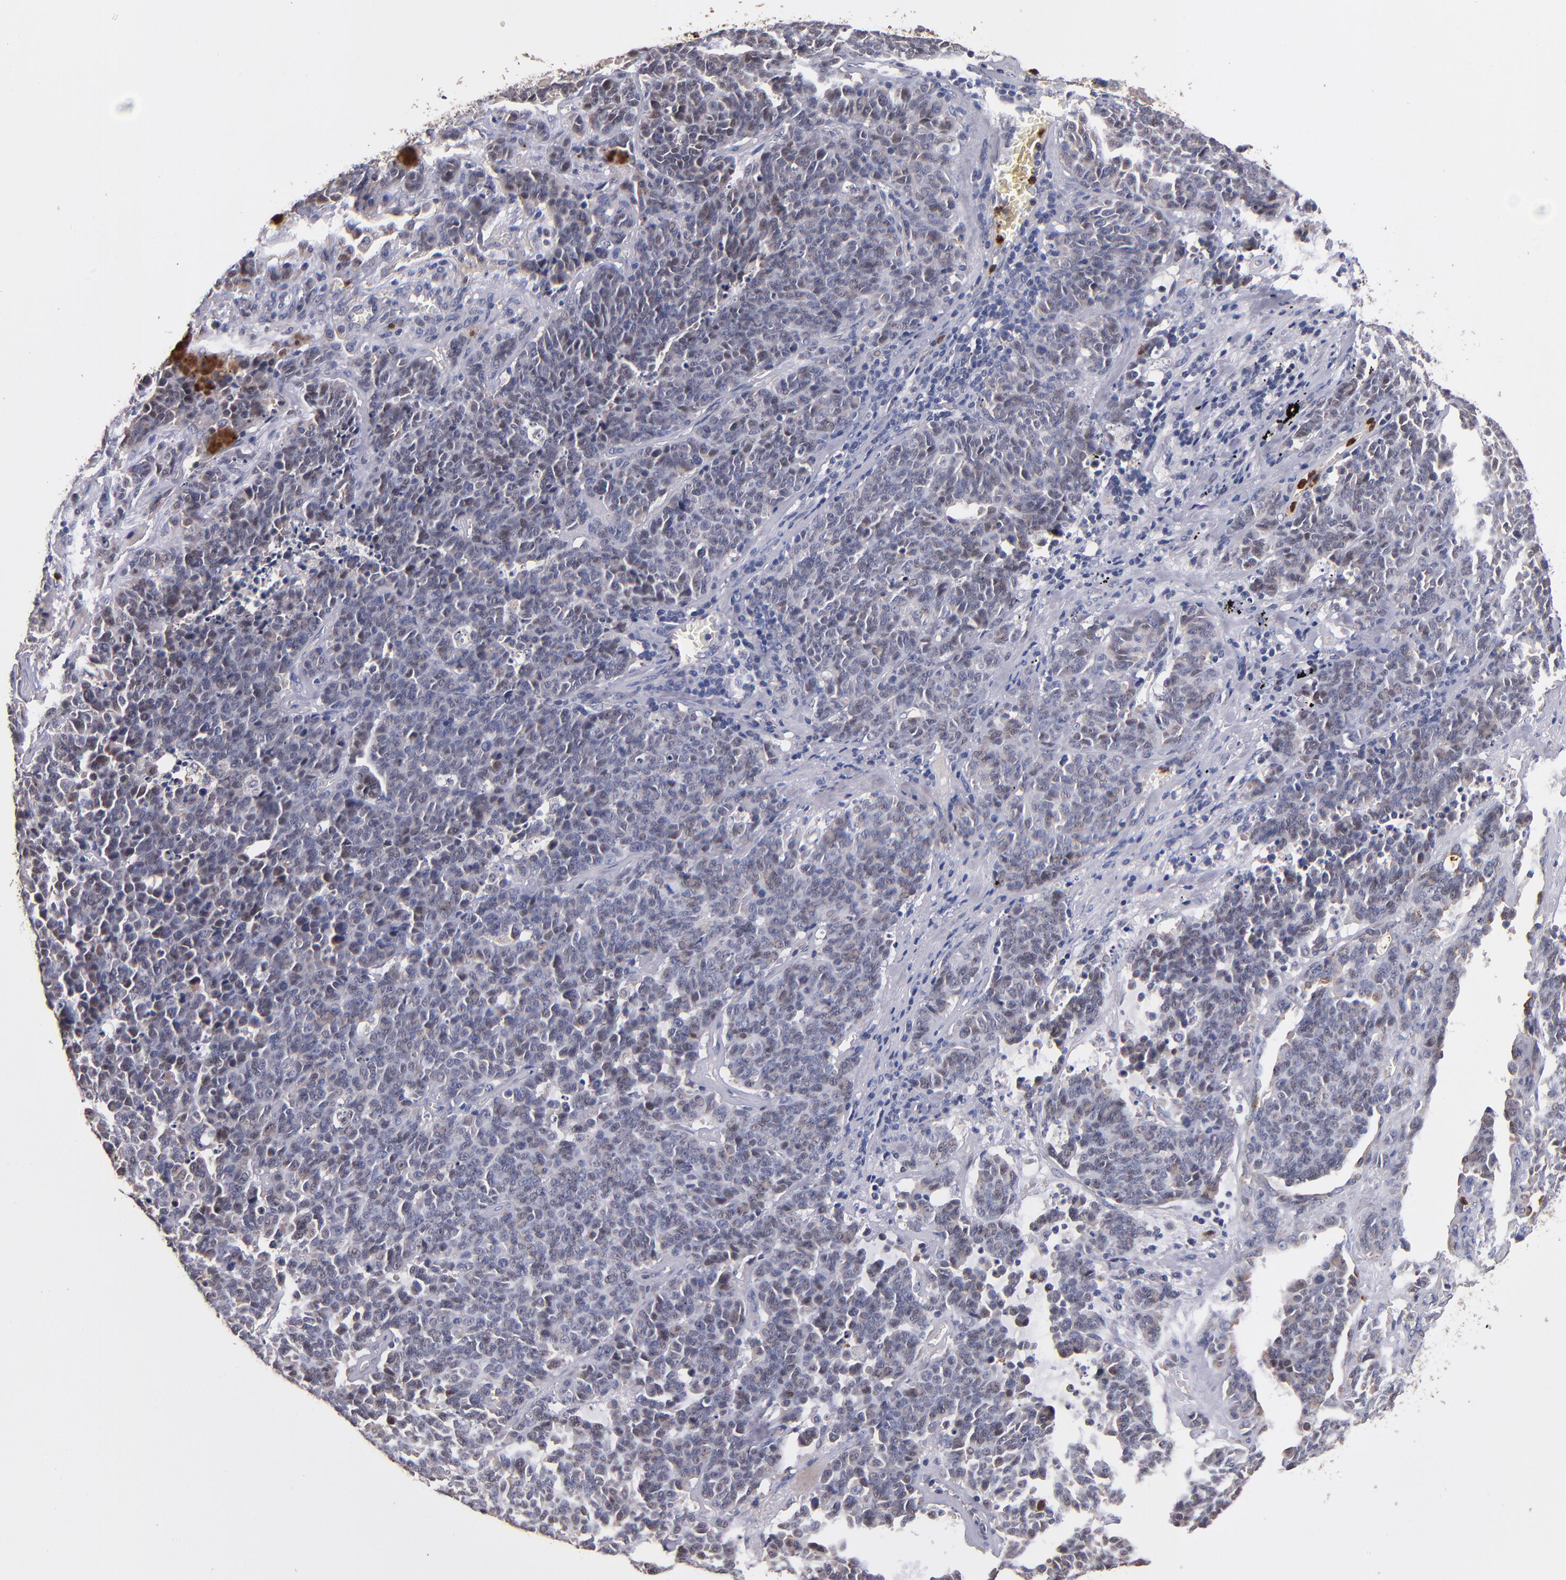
{"staining": {"intensity": "negative", "quantity": "none", "location": "none"}, "tissue": "lung cancer", "cell_type": "Tumor cells", "image_type": "cancer", "snomed": [{"axis": "morphology", "description": "Neoplasm, malignant, NOS"}, {"axis": "topography", "description": "Lung"}], "caption": "A micrograph of human lung cancer is negative for staining in tumor cells.", "gene": "TTLL12", "patient": {"sex": "female", "age": 58}}